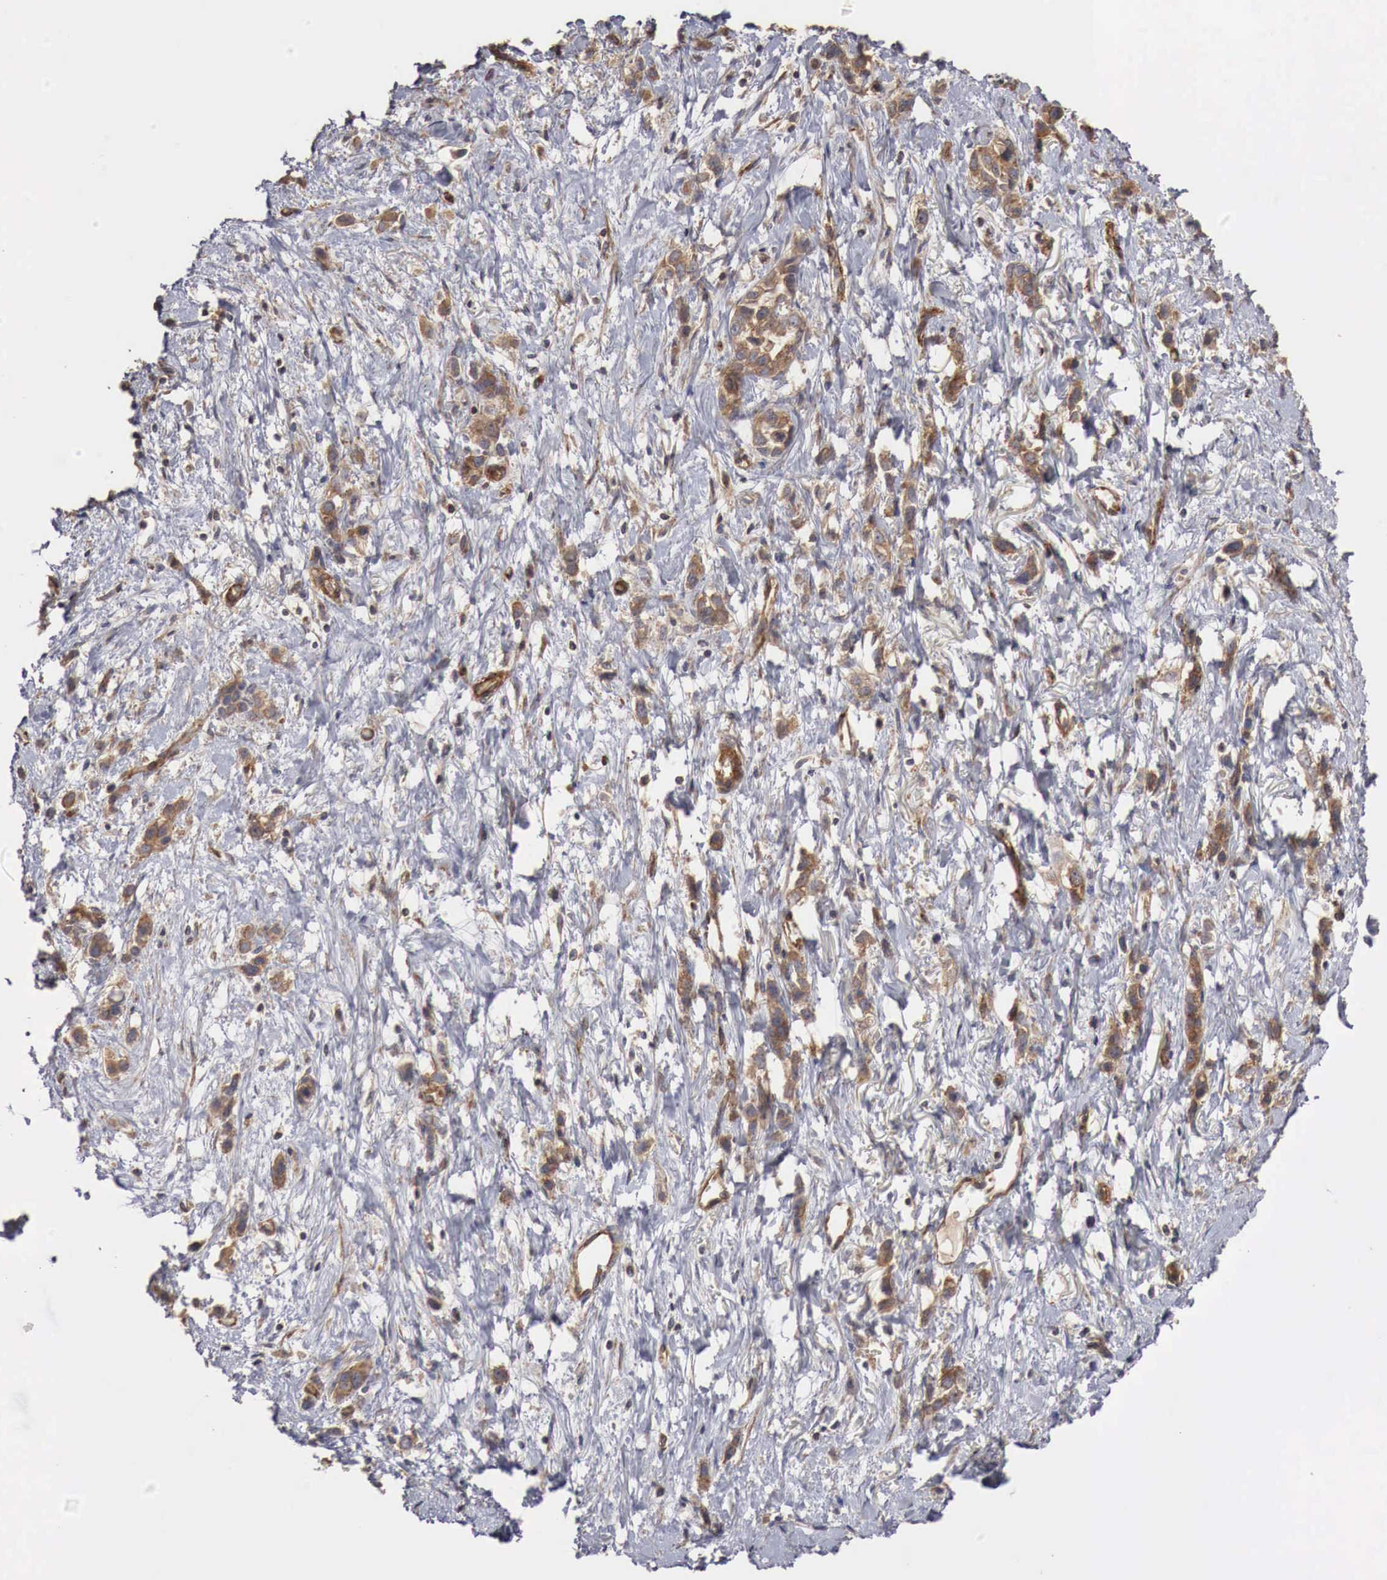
{"staining": {"intensity": "moderate", "quantity": ">75%", "location": "cytoplasmic/membranous"}, "tissue": "stomach cancer", "cell_type": "Tumor cells", "image_type": "cancer", "snomed": [{"axis": "morphology", "description": "Adenocarcinoma, NOS"}, {"axis": "topography", "description": "Stomach, upper"}], "caption": "Protein expression analysis of human adenocarcinoma (stomach) reveals moderate cytoplasmic/membranous positivity in about >75% of tumor cells.", "gene": "ARMCX4", "patient": {"sex": "male", "age": 76}}